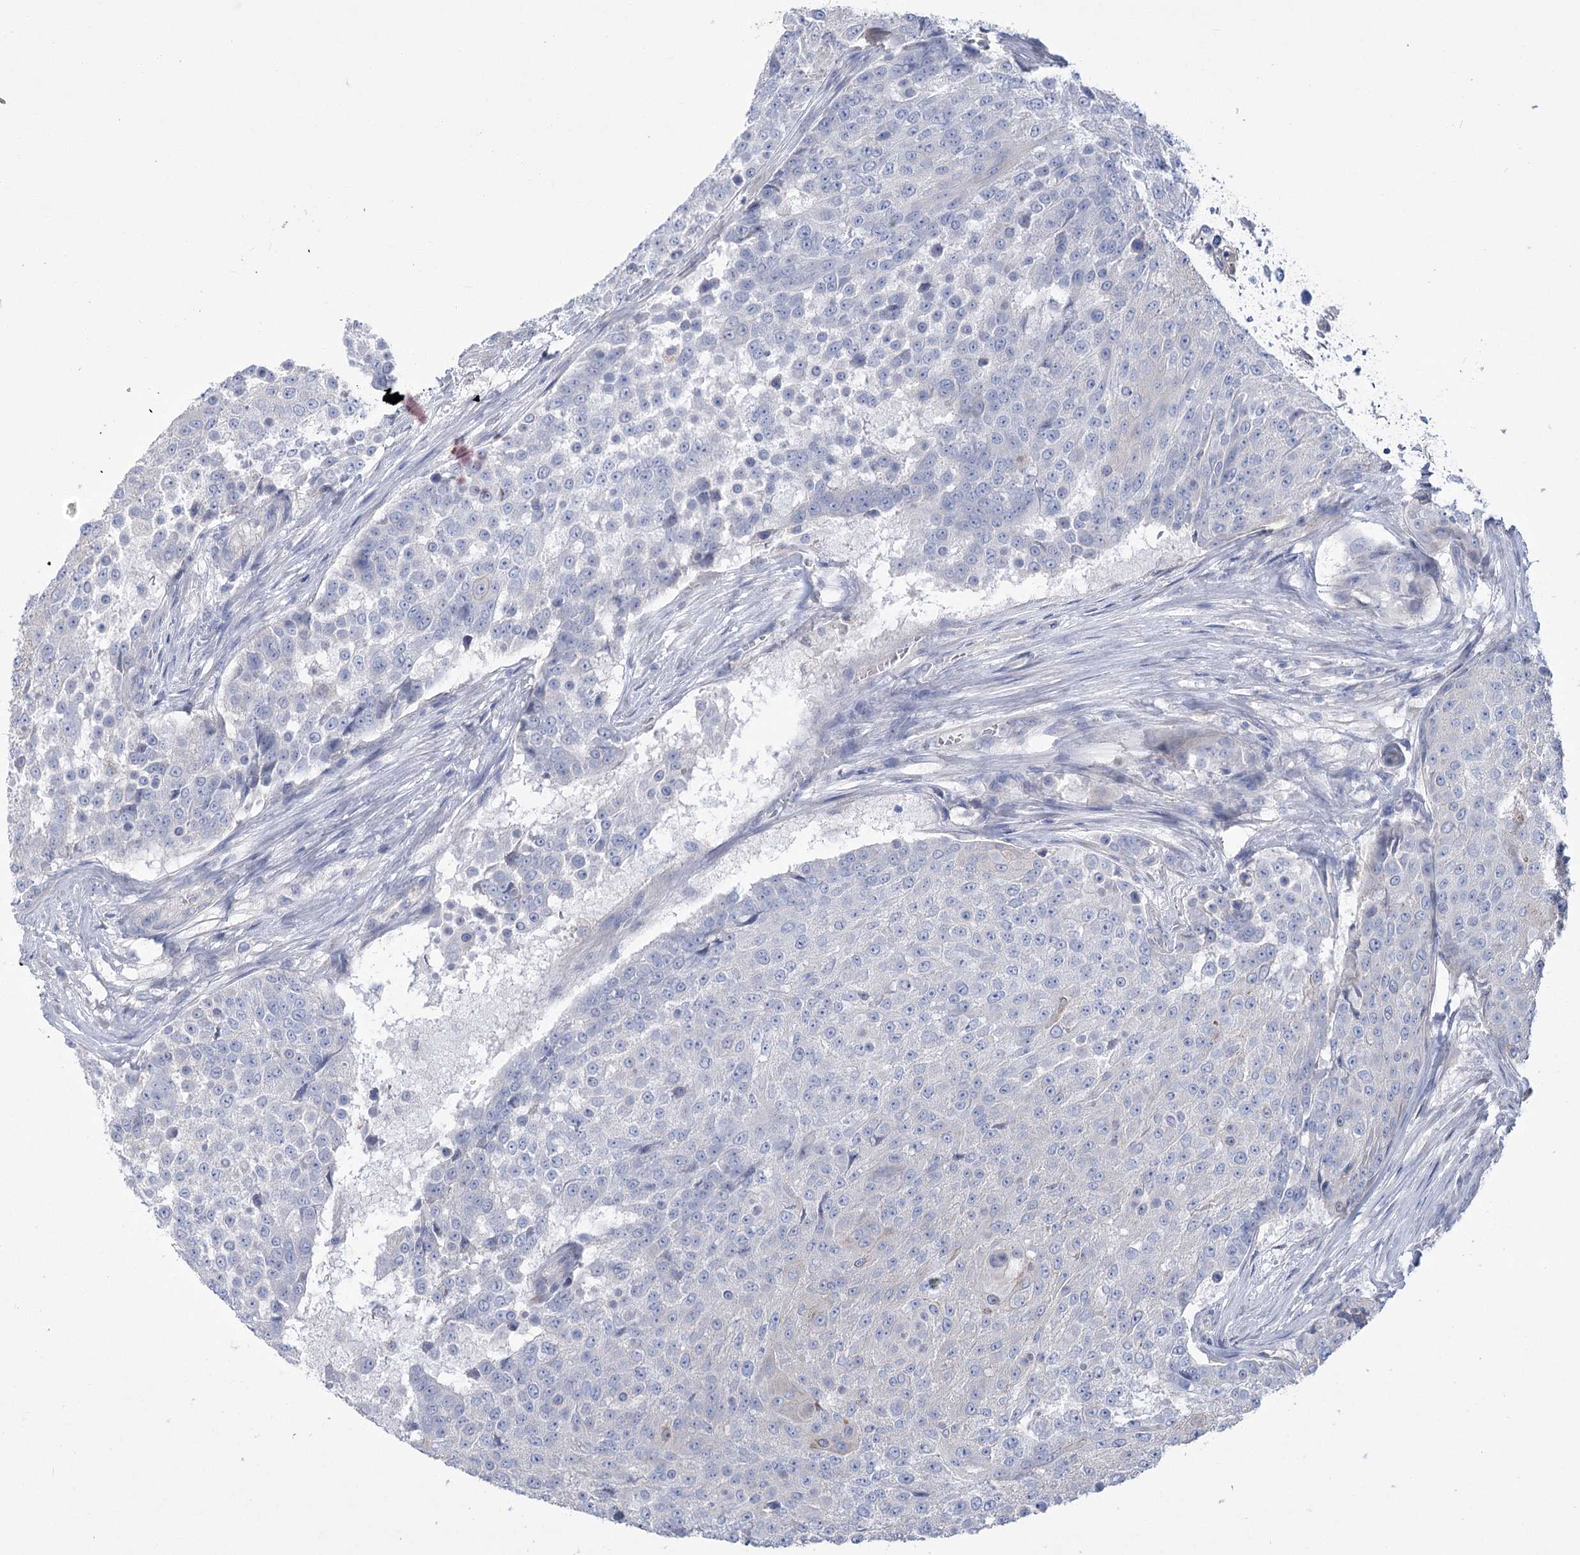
{"staining": {"intensity": "negative", "quantity": "none", "location": "none"}, "tissue": "urothelial cancer", "cell_type": "Tumor cells", "image_type": "cancer", "snomed": [{"axis": "morphology", "description": "Urothelial carcinoma, High grade"}, {"axis": "topography", "description": "Urinary bladder"}], "caption": "This is an immunohistochemistry histopathology image of human urothelial cancer. There is no staining in tumor cells.", "gene": "SLC9A3", "patient": {"sex": "female", "age": 63}}